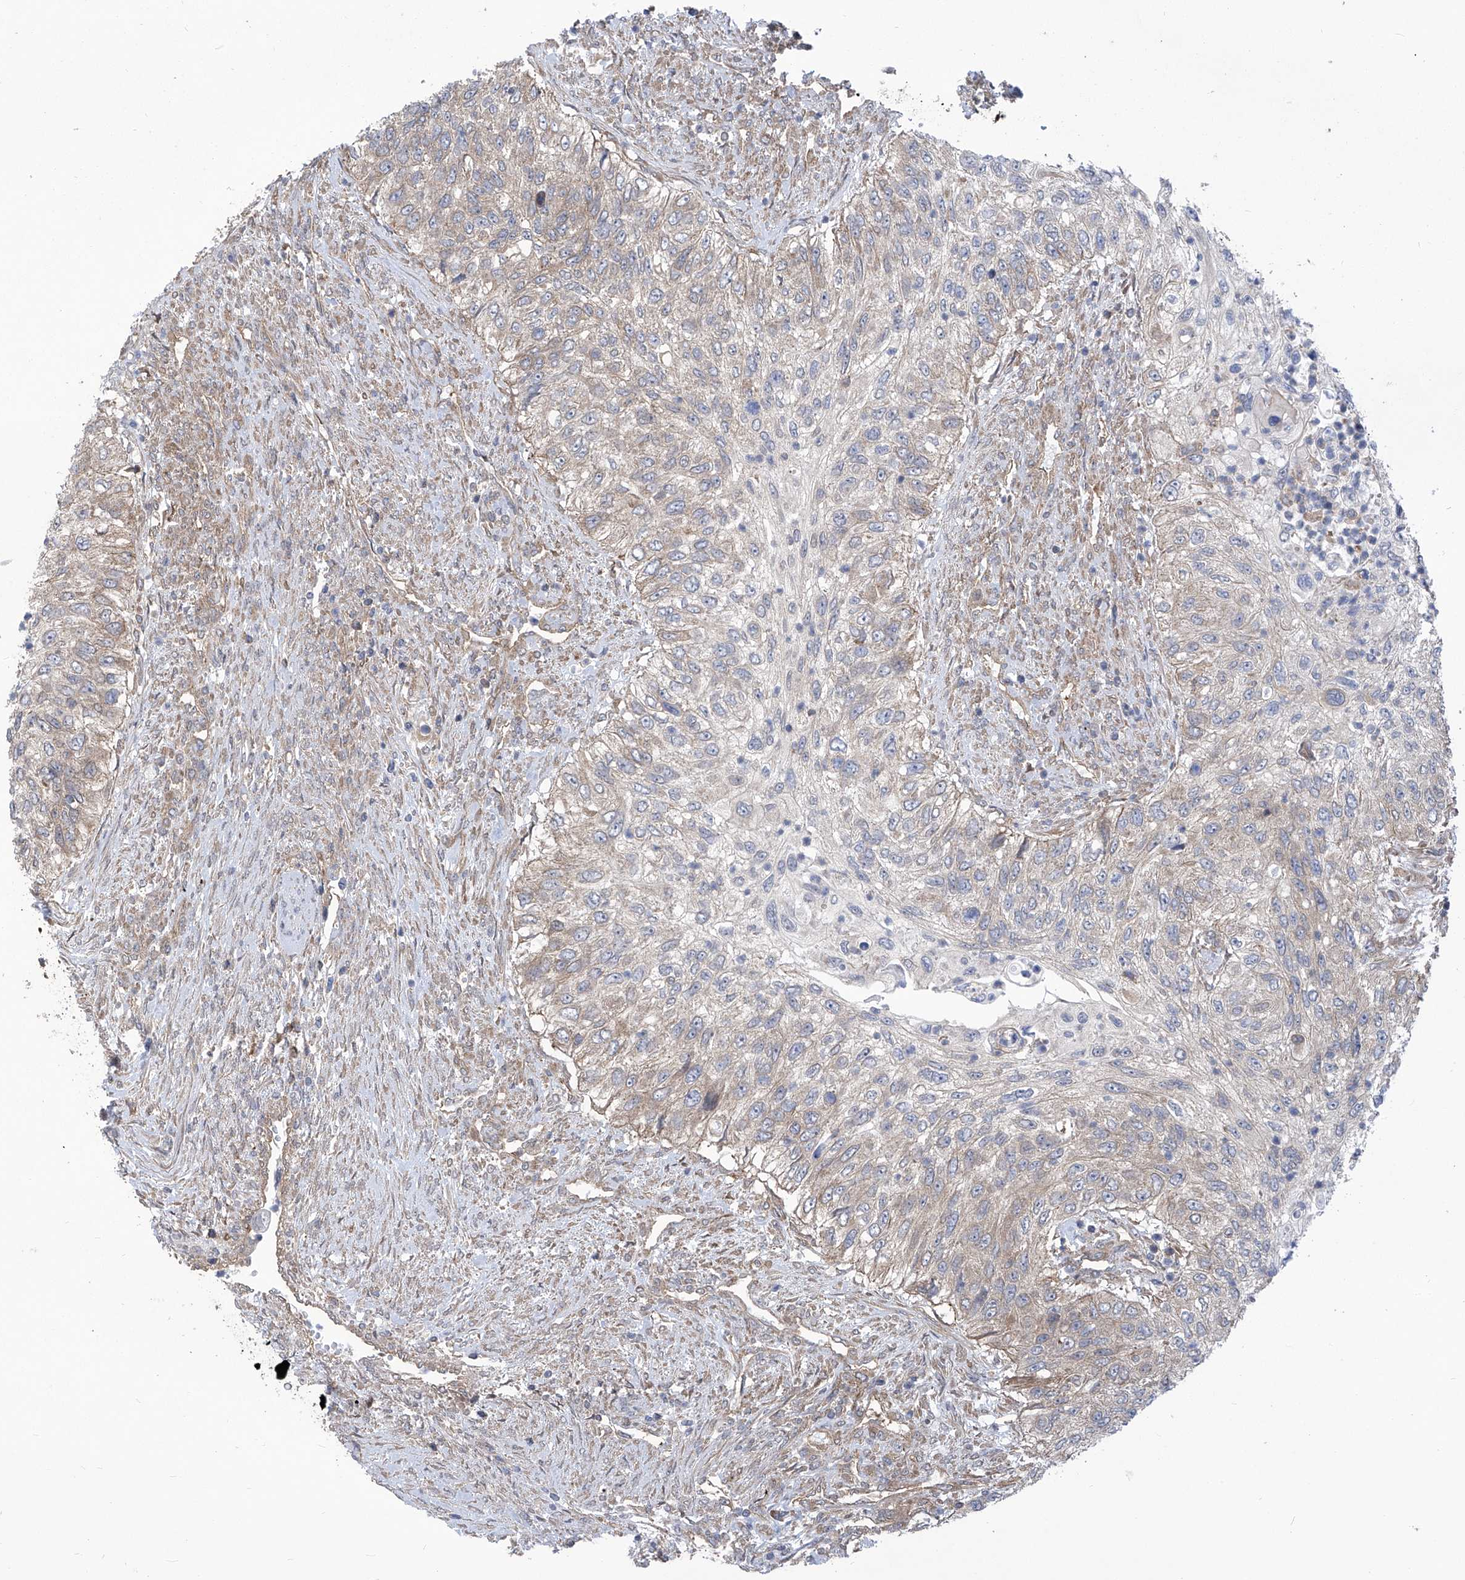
{"staining": {"intensity": "weak", "quantity": "<25%", "location": "cytoplasmic/membranous"}, "tissue": "urothelial cancer", "cell_type": "Tumor cells", "image_type": "cancer", "snomed": [{"axis": "morphology", "description": "Urothelial carcinoma, High grade"}, {"axis": "topography", "description": "Urinary bladder"}], "caption": "Immunohistochemistry histopathology image of urothelial cancer stained for a protein (brown), which demonstrates no staining in tumor cells.", "gene": "EIF3M", "patient": {"sex": "female", "age": 60}}